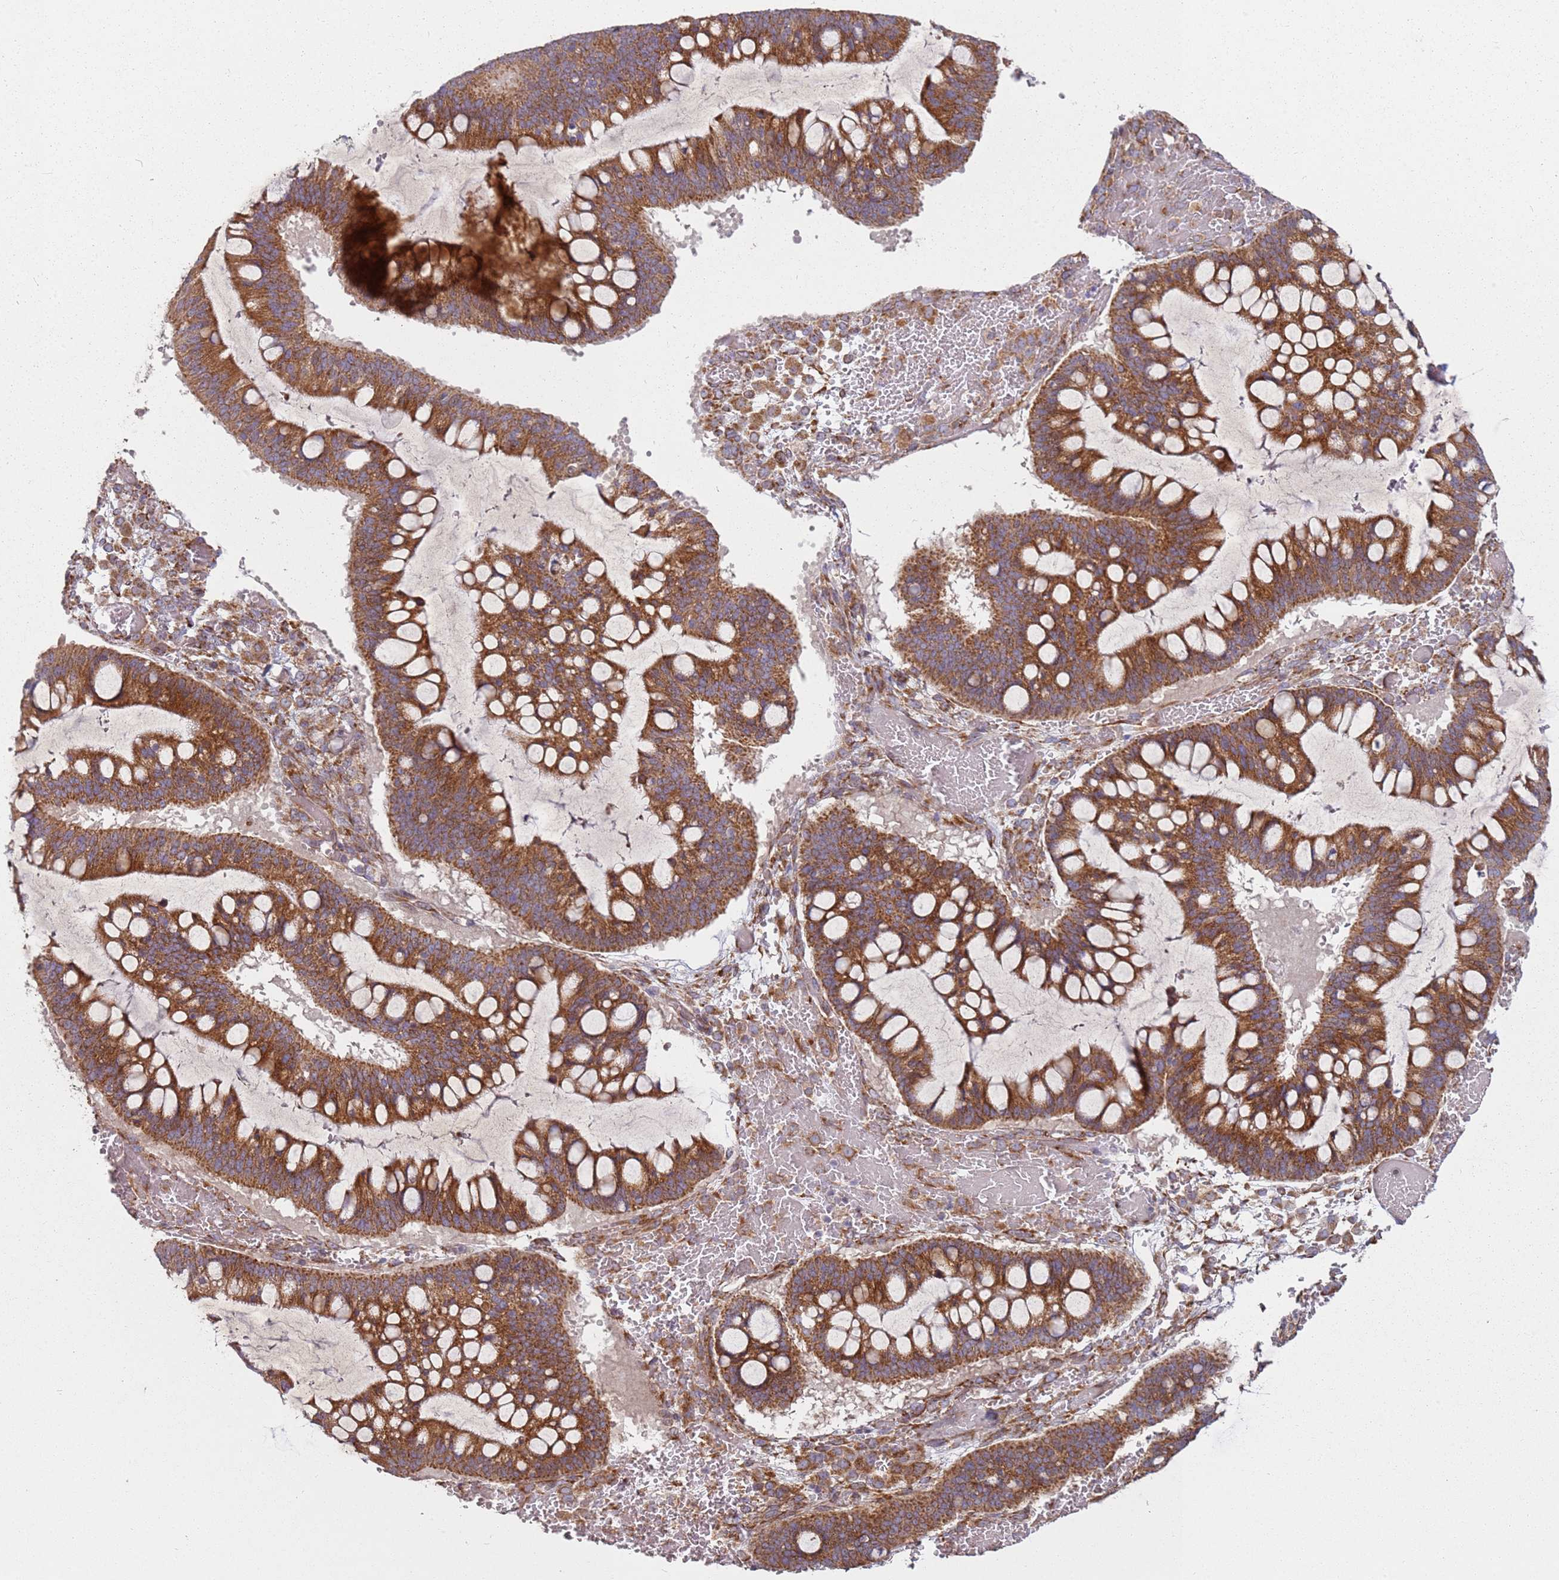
{"staining": {"intensity": "strong", "quantity": ">75%", "location": "cytoplasmic/membranous"}, "tissue": "ovarian cancer", "cell_type": "Tumor cells", "image_type": "cancer", "snomed": [{"axis": "morphology", "description": "Cystadenocarcinoma, mucinous, NOS"}, {"axis": "topography", "description": "Ovary"}], "caption": "Brown immunohistochemical staining in human mucinous cystadenocarcinoma (ovarian) demonstrates strong cytoplasmic/membranous positivity in approximately >75% of tumor cells. The protein of interest is stained brown, and the nuclei are stained in blue (DAB (3,3'-diaminobenzidine) IHC with brightfield microscopy, high magnification).", "gene": "ARFRP1", "patient": {"sex": "female", "age": 73}}